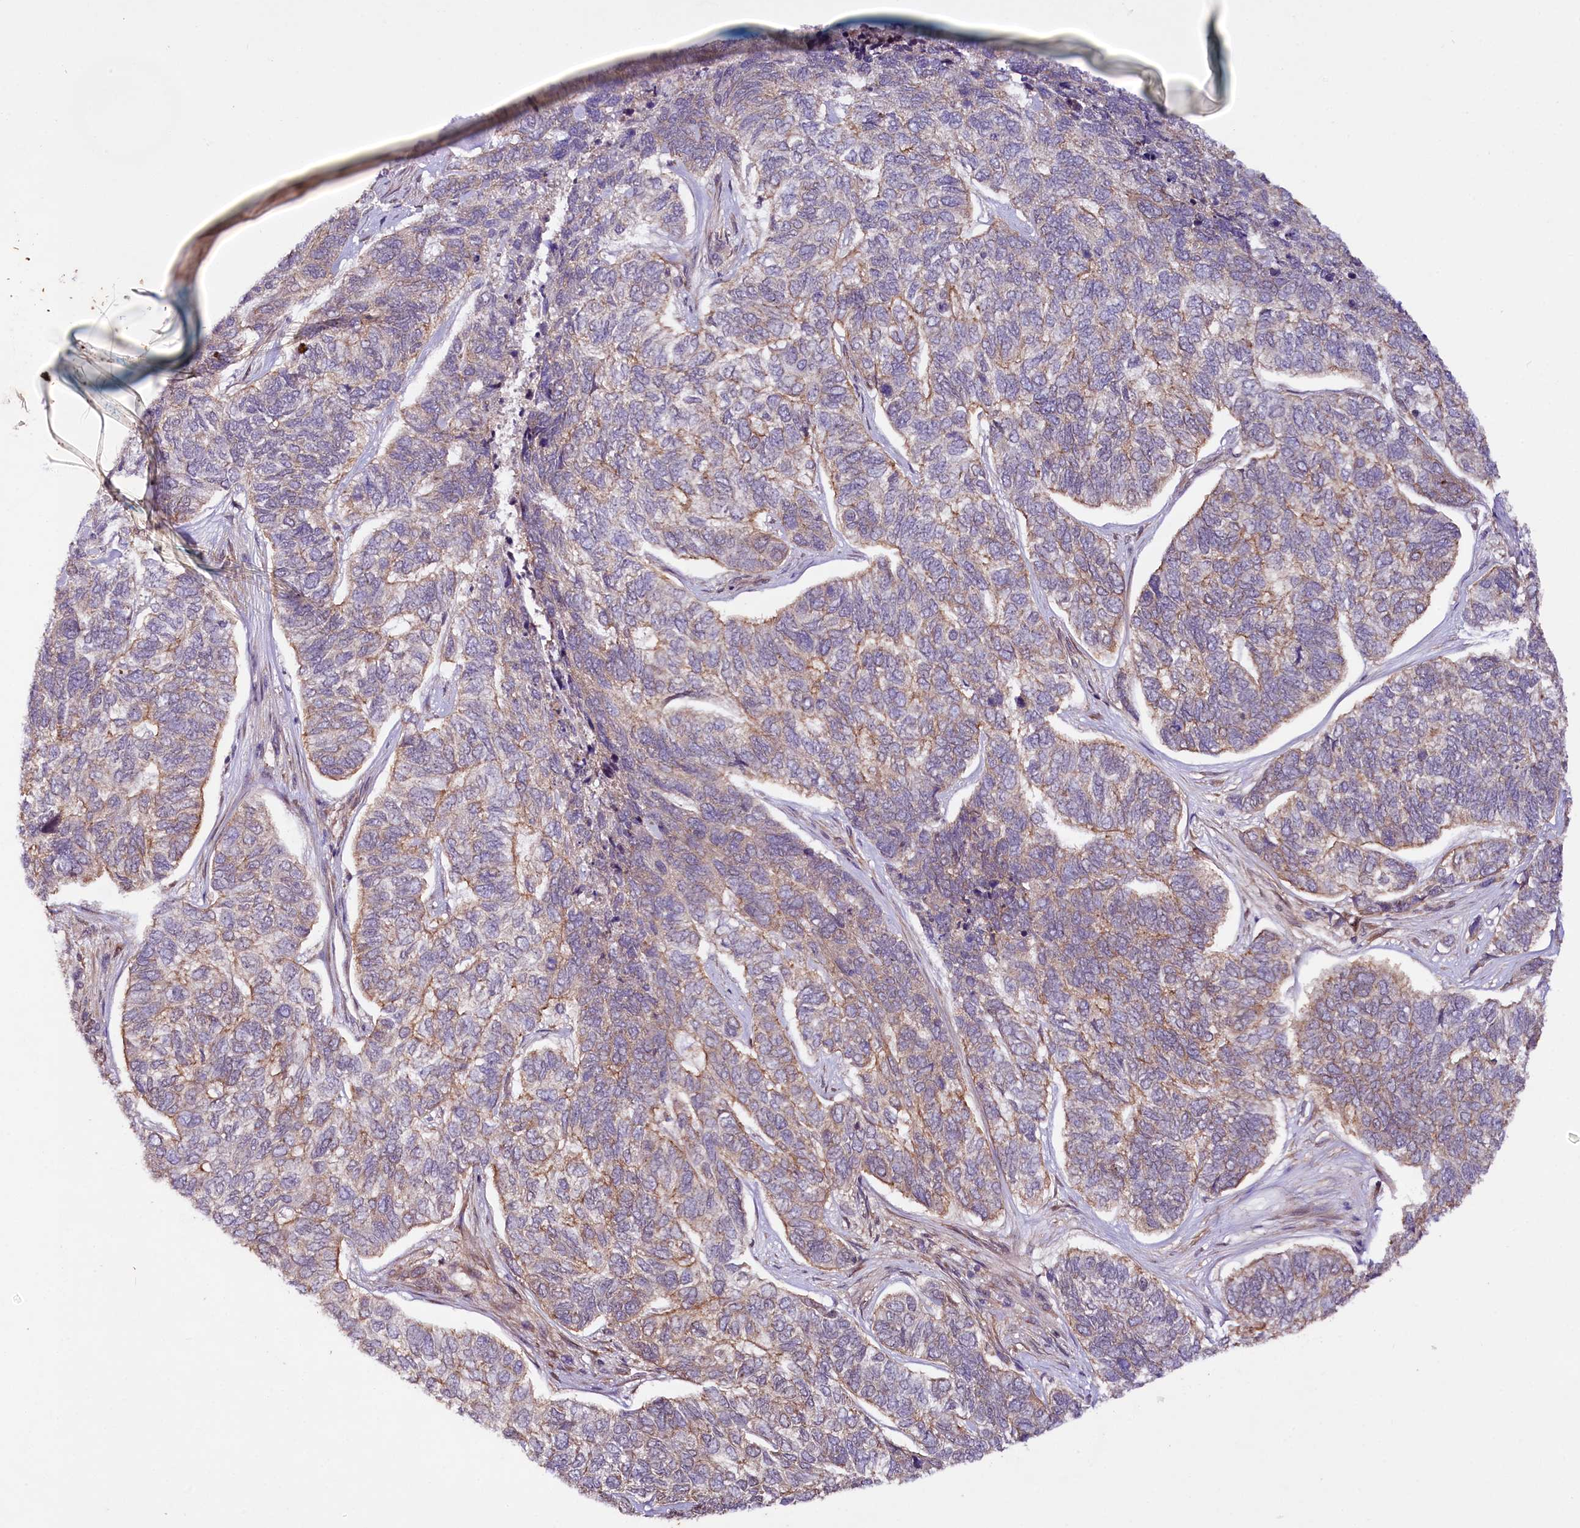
{"staining": {"intensity": "weak", "quantity": ">75%", "location": "cytoplasmic/membranous"}, "tissue": "skin cancer", "cell_type": "Tumor cells", "image_type": "cancer", "snomed": [{"axis": "morphology", "description": "Basal cell carcinoma"}, {"axis": "topography", "description": "Skin"}], "caption": "Brown immunohistochemical staining in skin basal cell carcinoma exhibits weak cytoplasmic/membranous positivity in about >75% of tumor cells. Ihc stains the protein in brown and the nuclei are stained blue.", "gene": "PHLDB1", "patient": {"sex": "female", "age": 65}}